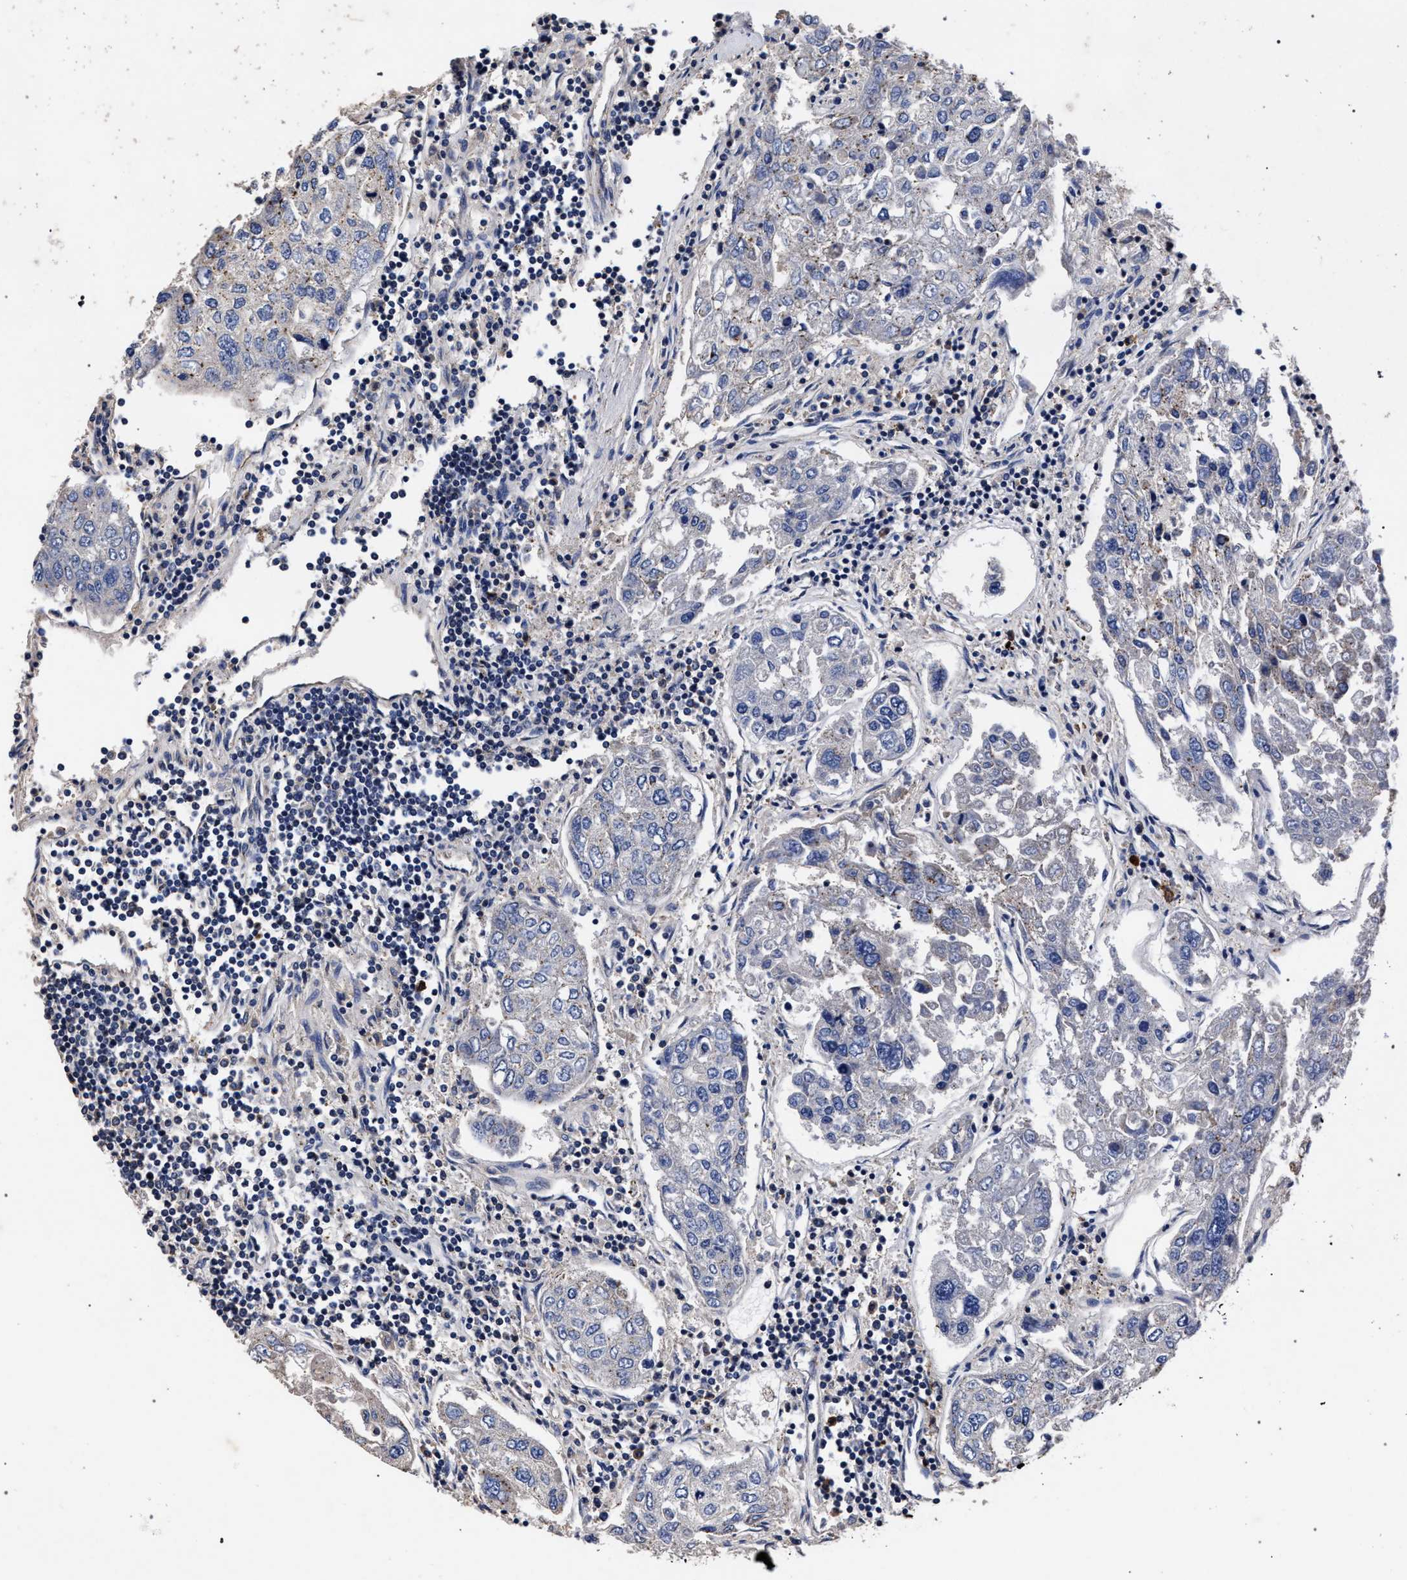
{"staining": {"intensity": "negative", "quantity": "none", "location": "none"}, "tissue": "urothelial cancer", "cell_type": "Tumor cells", "image_type": "cancer", "snomed": [{"axis": "morphology", "description": "Urothelial carcinoma, High grade"}, {"axis": "topography", "description": "Lymph node"}, {"axis": "topography", "description": "Urinary bladder"}], "caption": "High power microscopy histopathology image of an immunohistochemistry (IHC) image of high-grade urothelial carcinoma, revealing no significant positivity in tumor cells.", "gene": "CFAP95", "patient": {"sex": "male", "age": 51}}